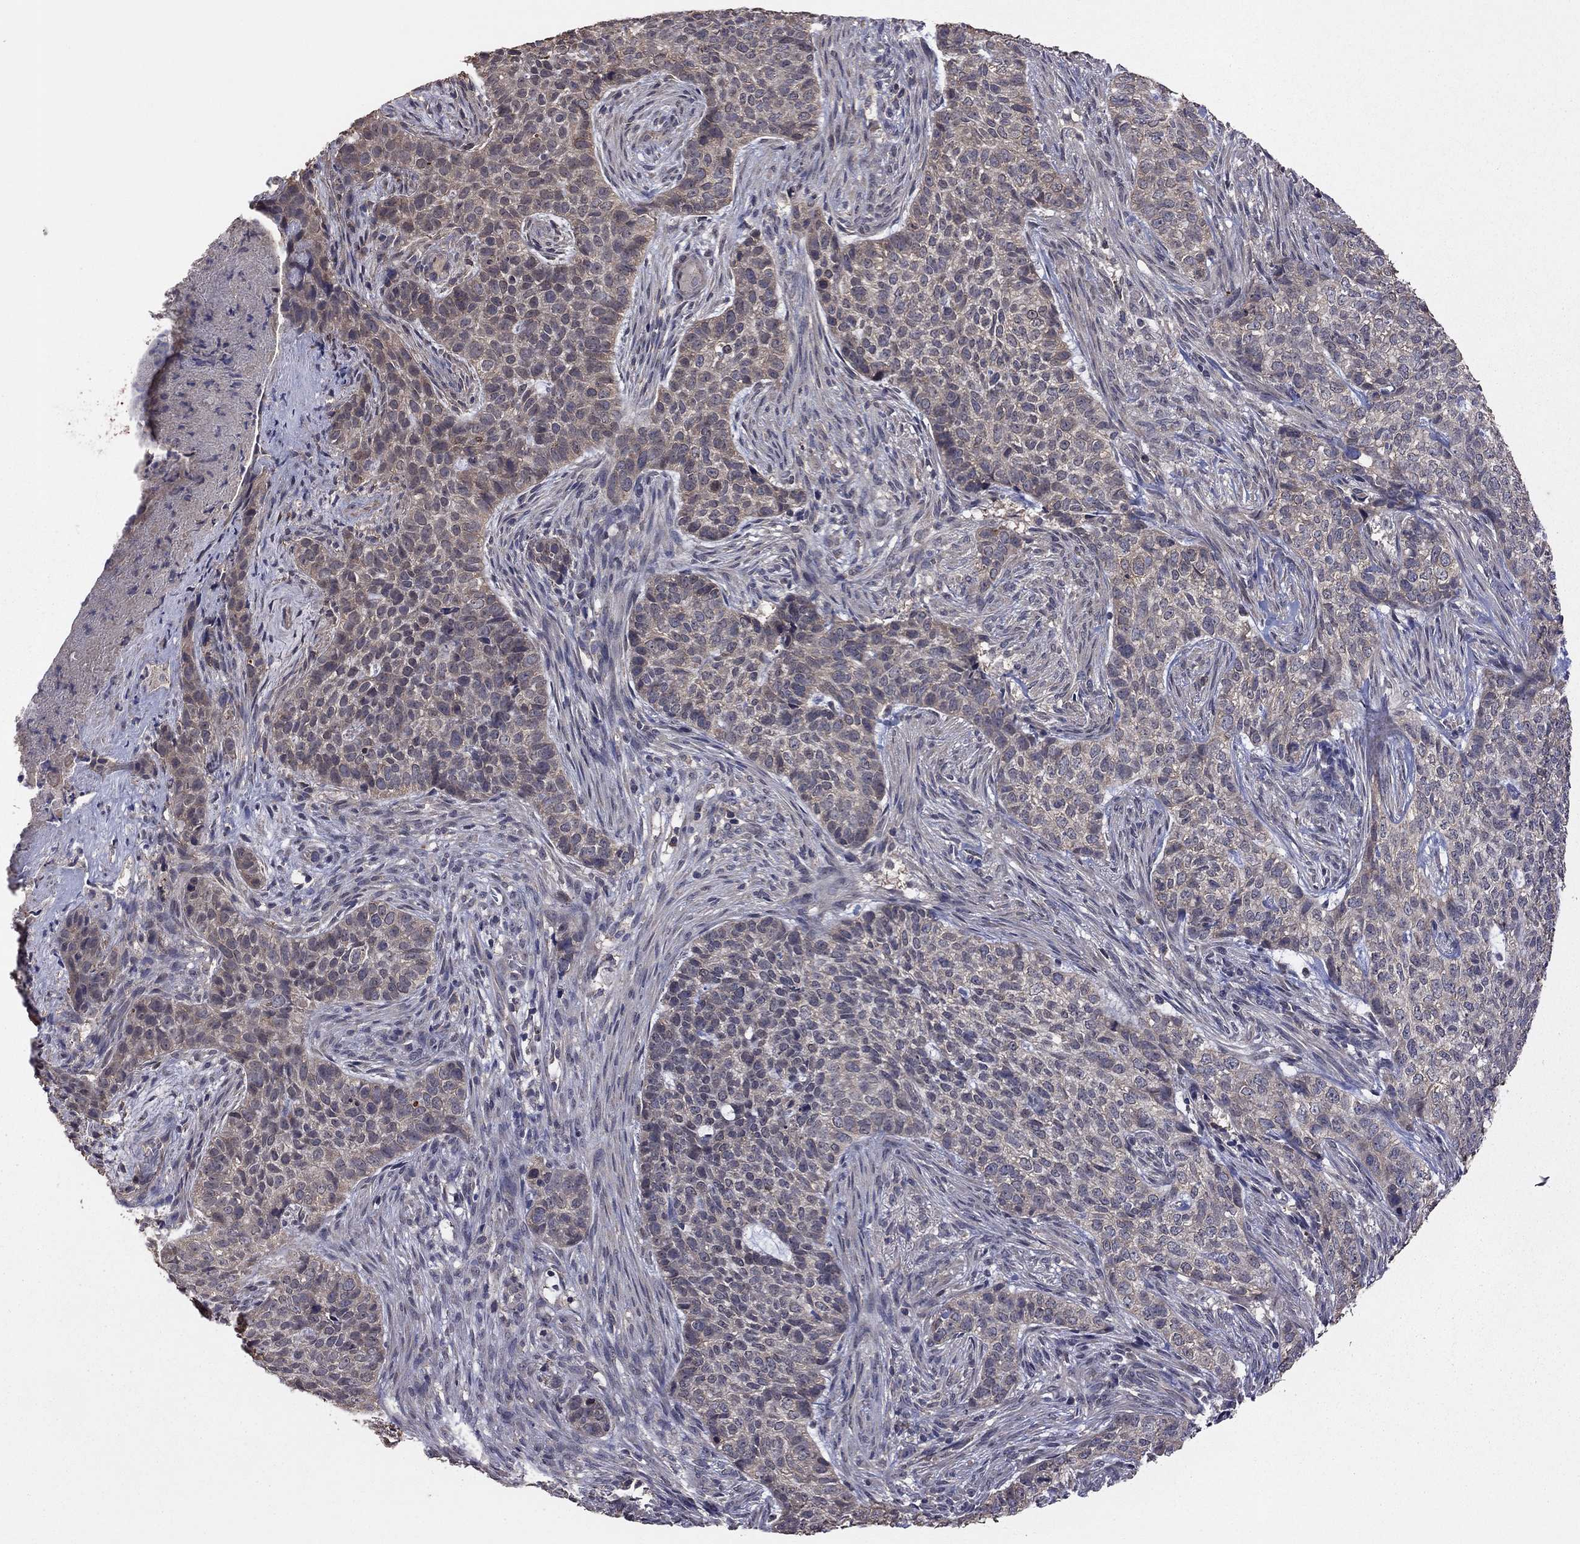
{"staining": {"intensity": "moderate", "quantity": "25%-75%", "location": "cytoplasmic/membranous"}, "tissue": "skin cancer", "cell_type": "Tumor cells", "image_type": "cancer", "snomed": [{"axis": "morphology", "description": "Basal cell carcinoma"}, {"axis": "topography", "description": "Skin"}], "caption": "A brown stain labels moderate cytoplasmic/membranous staining of a protein in human skin cancer (basal cell carcinoma) tumor cells.", "gene": "TSNARE1", "patient": {"sex": "female", "age": 69}}